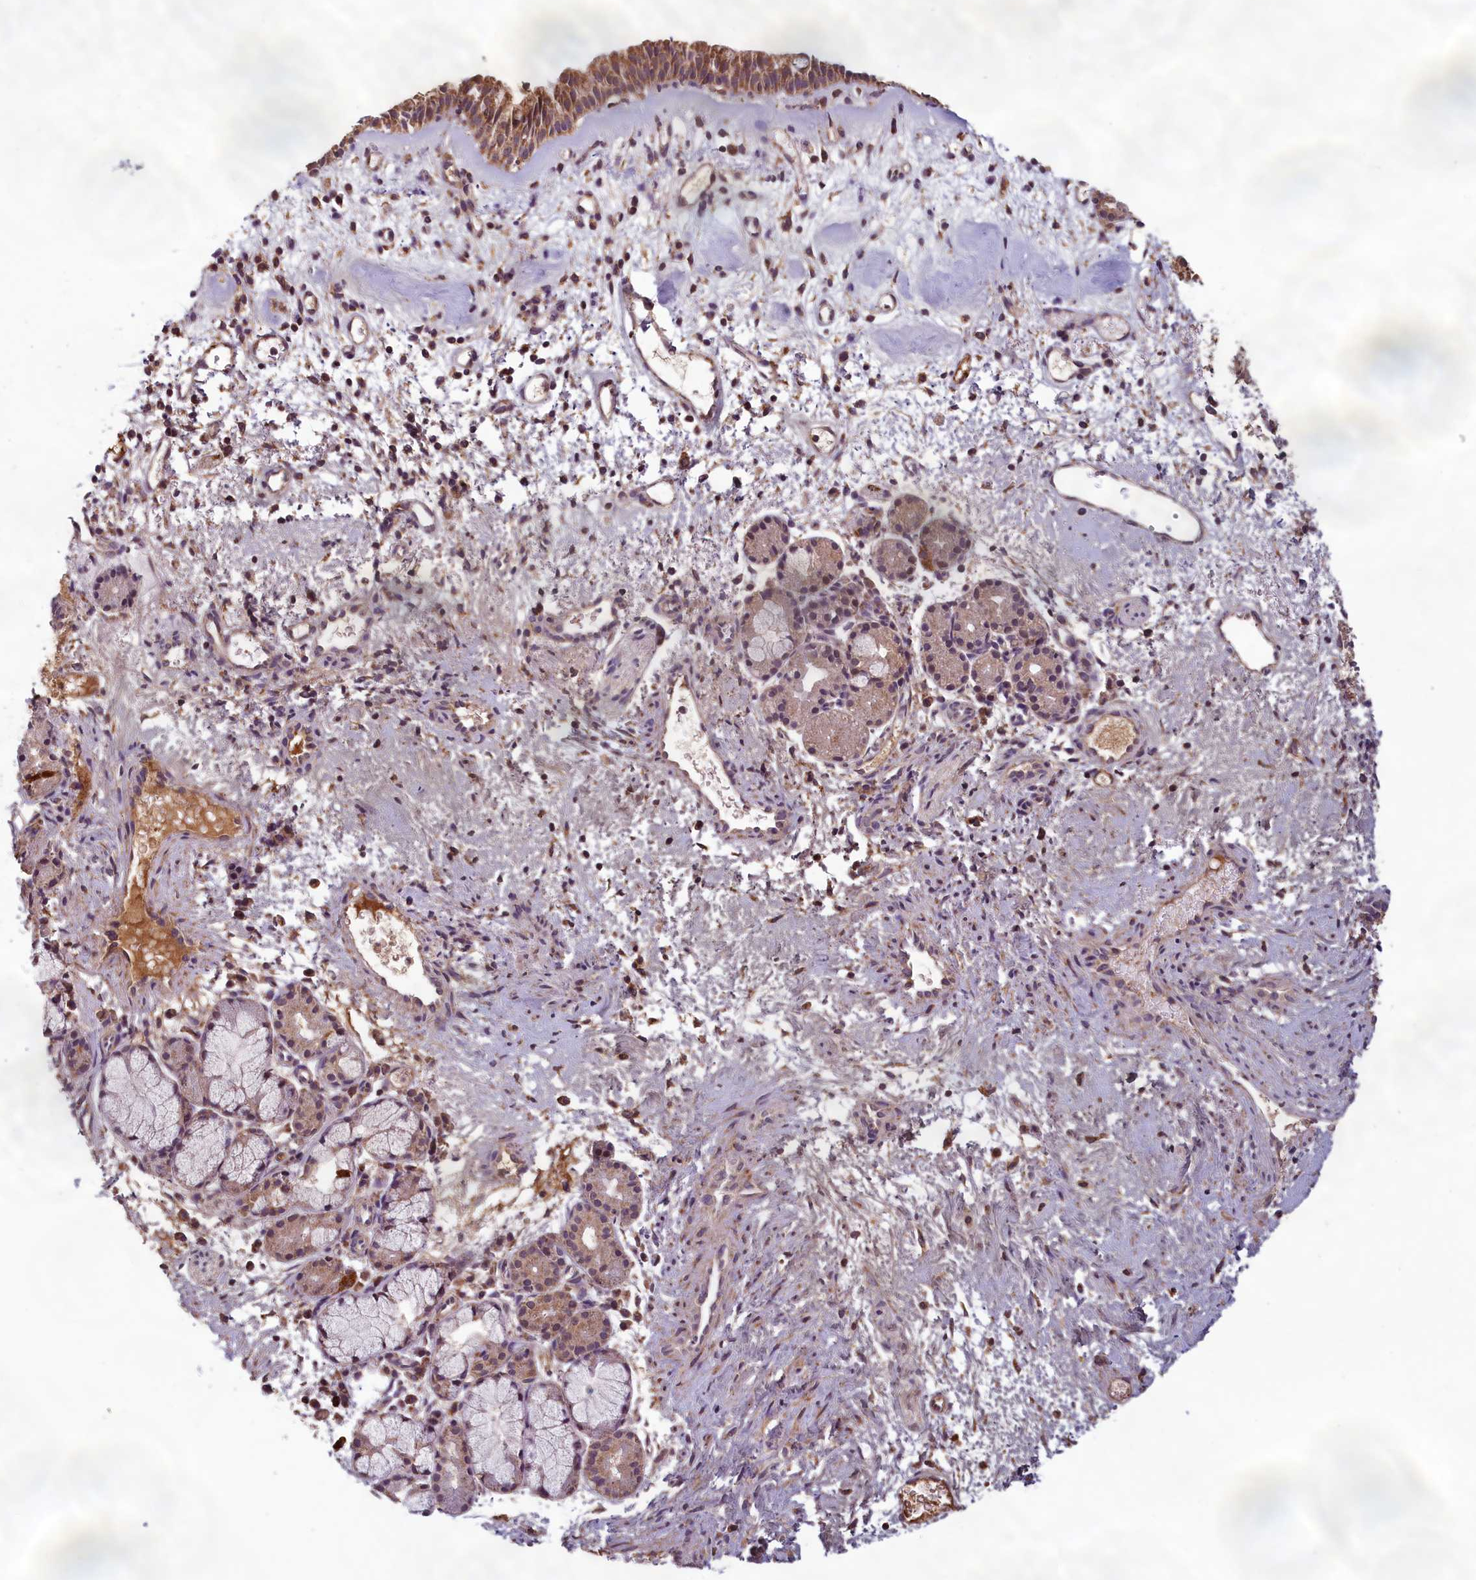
{"staining": {"intensity": "moderate", "quantity": ">75%", "location": "cytoplasmic/membranous"}, "tissue": "nasopharynx", "cell_type": "Respiratory epithelial cells", "image_type": "normal", "snomed": [{"axis": "morphology", "description": "Normal tissue, NOS"}, {"axis": "topography", "description": "Nasopharynx"}], "caption": "Respiratory epithelial cells reveal medium levels of moderate cytoplasmic/membranous positivity in about >75% of cells in normal human nasopharynx.", "gene": "CCDC15", "patient": {"sex": "male", "age": 82}}